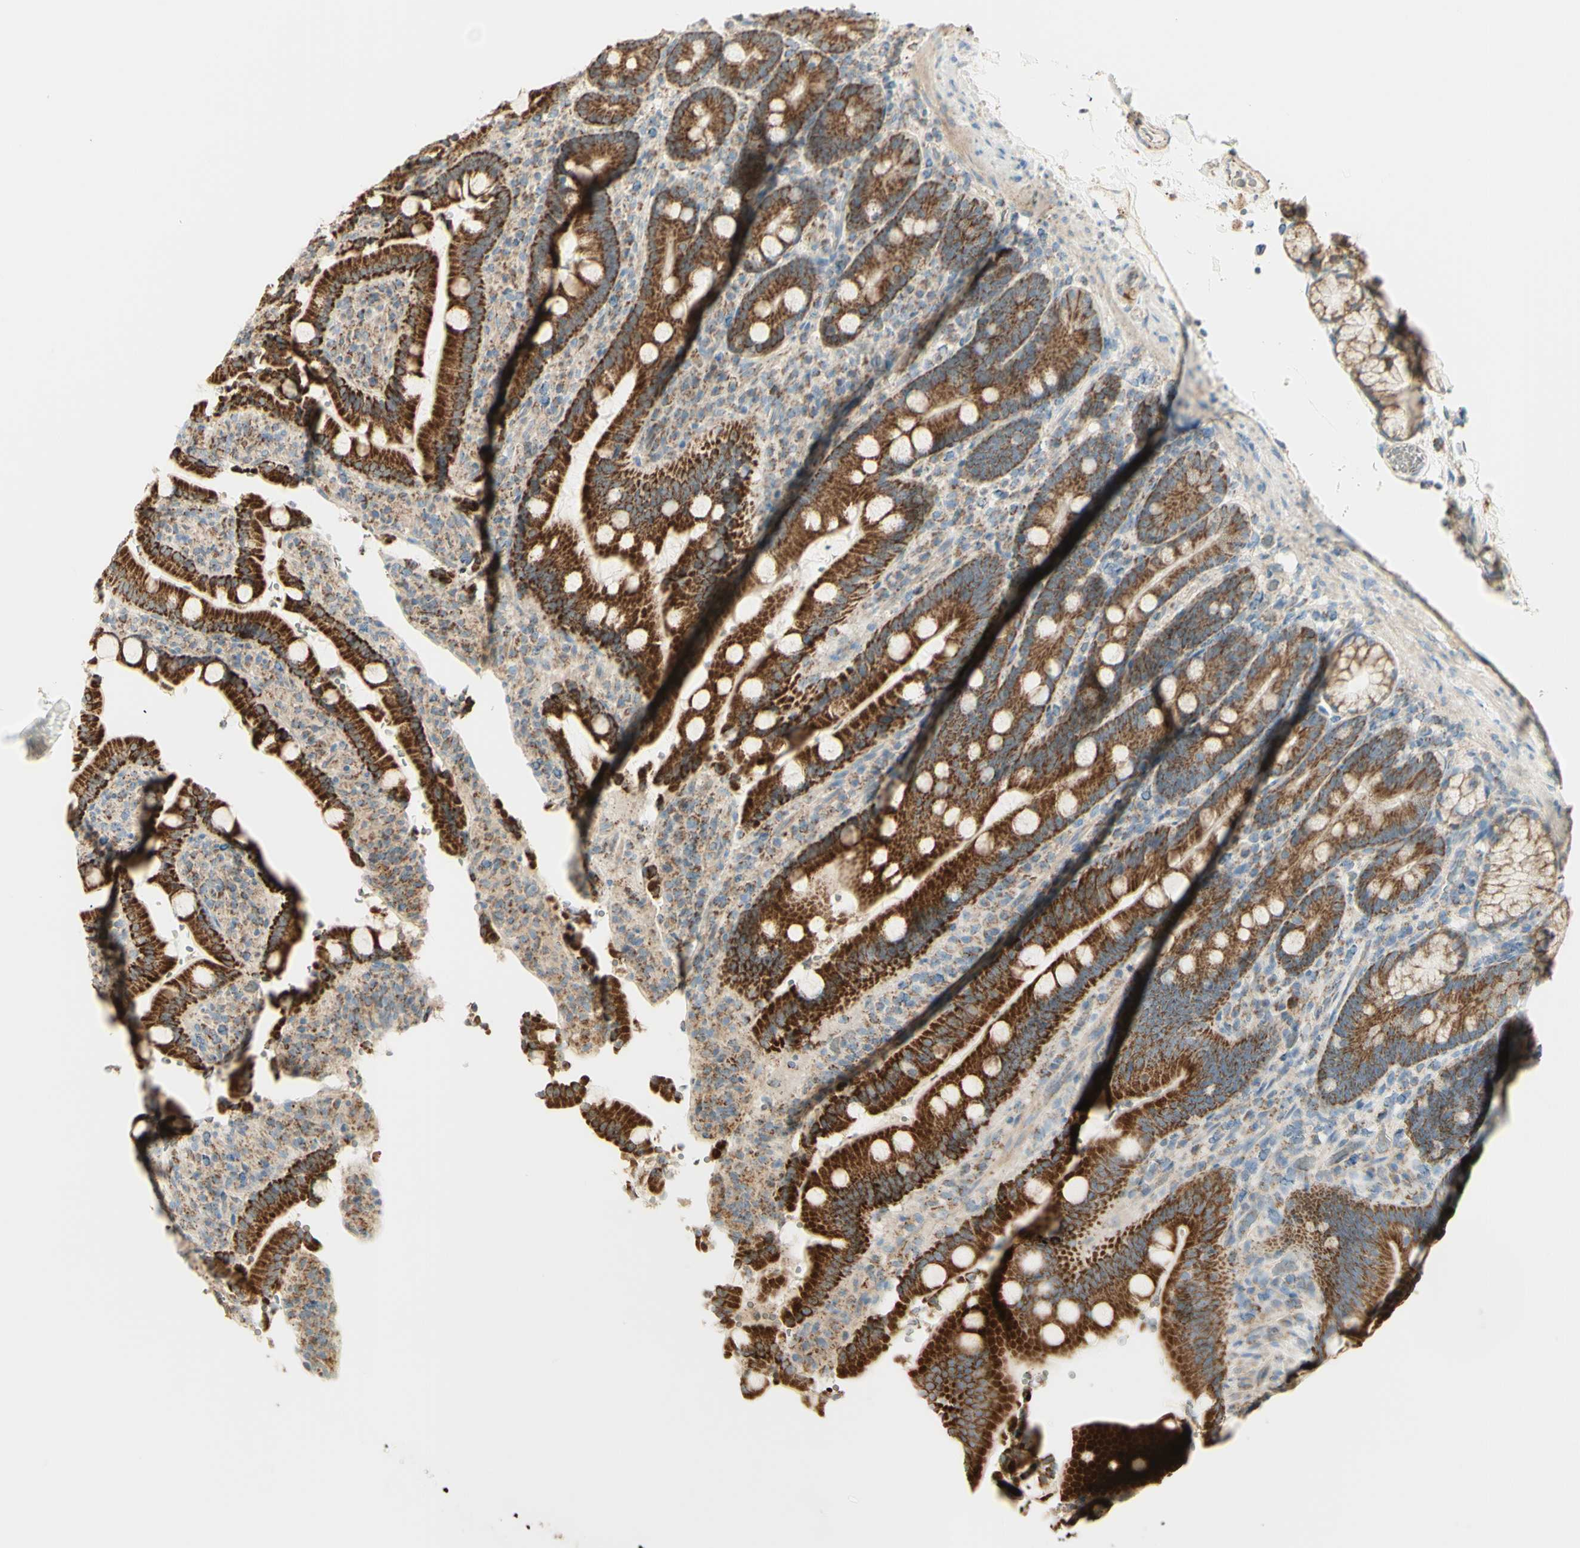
{"staining": {"intensity": "strong", "quantity": ">75%", "location": "cytoplasmic/membranous"}, "tissue": "duodenum", "cell_type": "Glandular cells", "image_type": "normal", "snomed": [{"axis": "morphology", "description": "Normal tissue, NOS"}, {"axis": "topography", "description": "Small intestine, NOS"}], "caption": "IHC image of unremarkable human duodenum stained for a protein (brown), which displays high levels of strong cytoplasmic/membranous staining in approximately >75% of glandular cells.", "gene": "LETM1", "patient": {"sex": "female", "age": 71}}